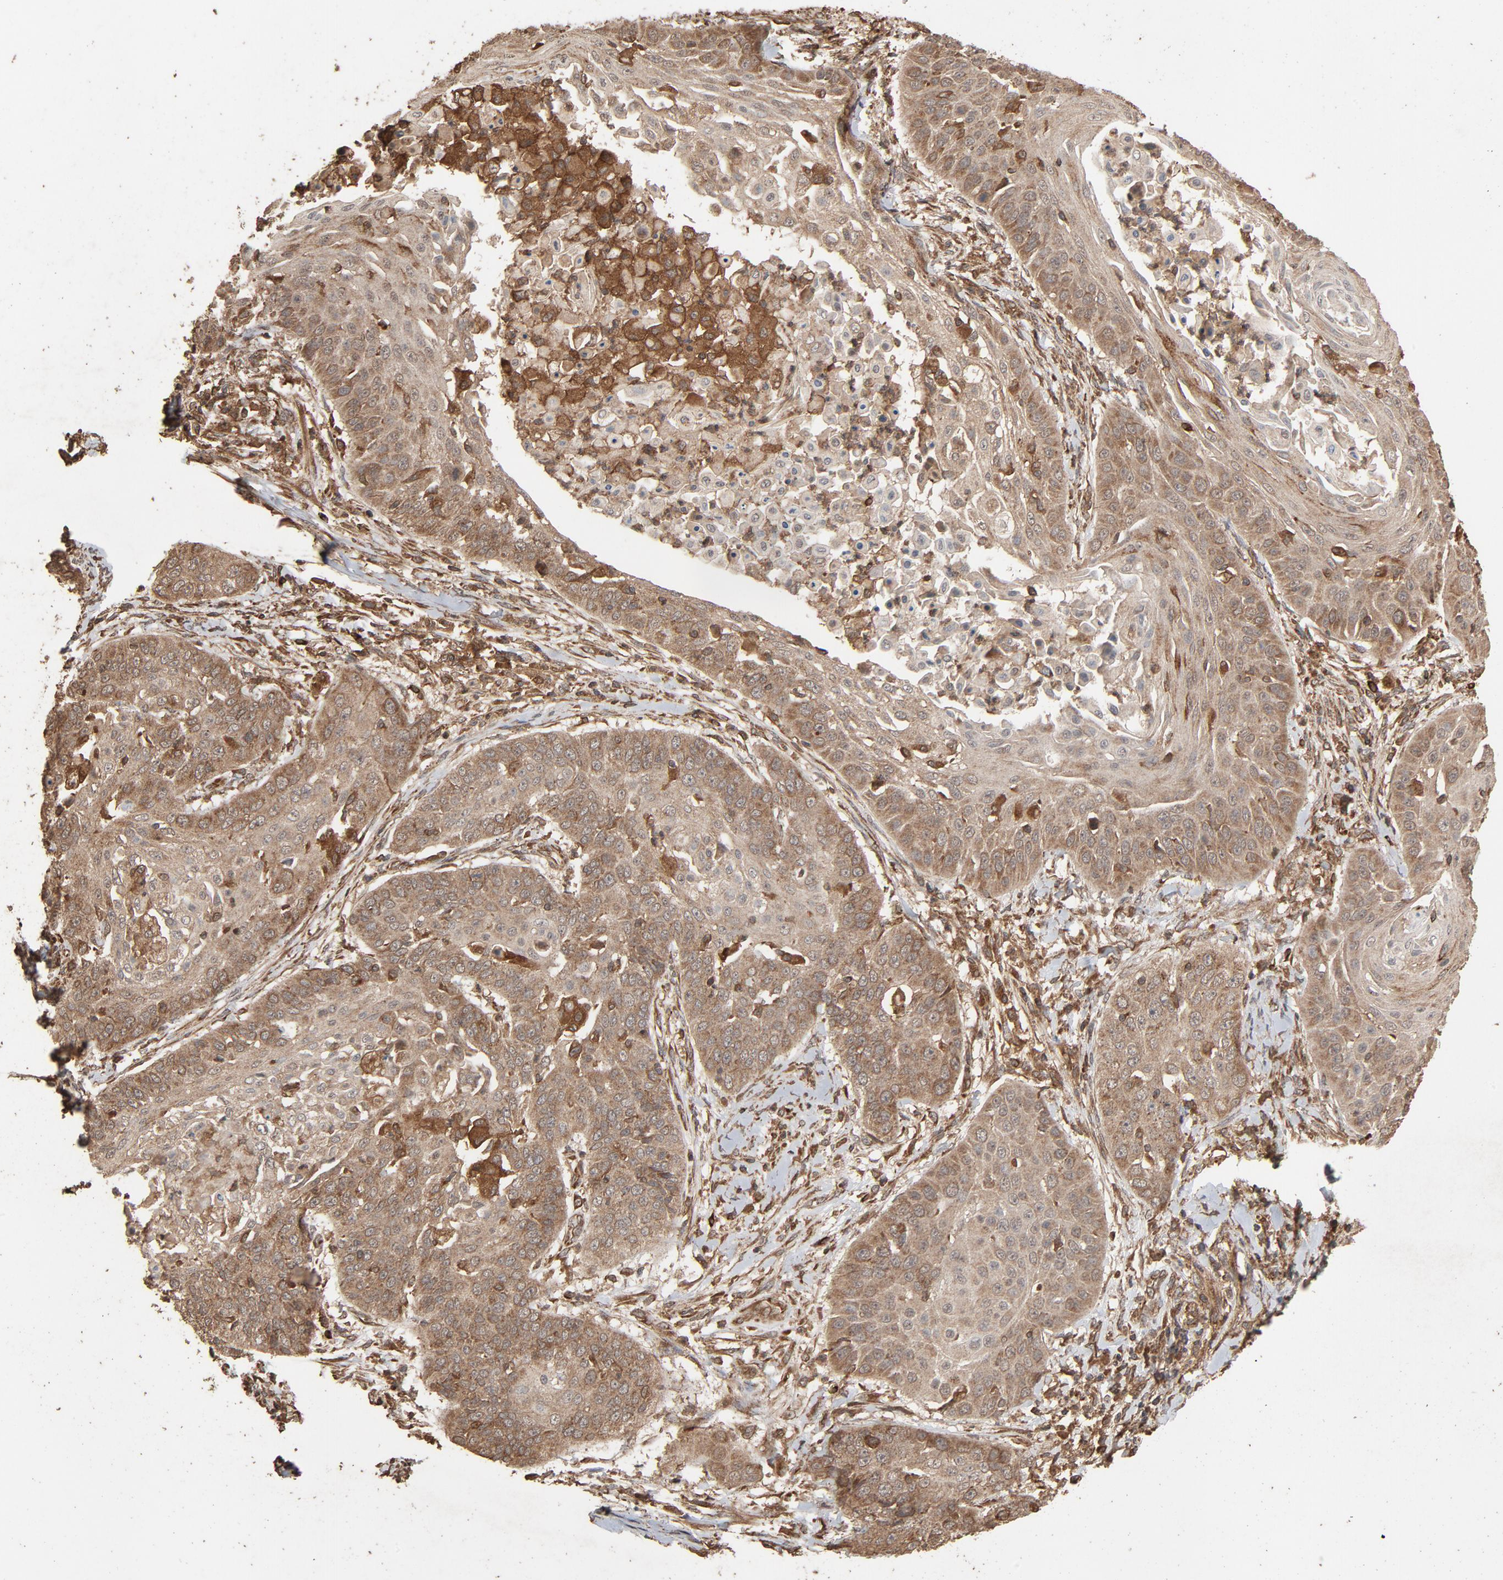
{"staining": {"intensity": "moderate", "quantity": "25%-75%", "location": "cytoplasmic/membranous"}, "tissue": "cervical cancer", "cell_type": "Tumor cells", "image_type": "cancer", "snomed": [{"axis": "morphology", "description": "Squamous cell carcinoma, NOS"}, {"axis": "topography", "description": "Cervix"}], "caption": "Brown immunohistochemical staining in cervical cancer shows moderate cytoplasmic/membranous positivity in approximately 25%-75% of tumor cells. The staining was performed using DAB to visualize the protein expression in brown, while the nuclei were stained in blue with hematoxylin (Magnification: 20x).", "gene": "RPS6KA6", "patient": {"sex": "female", "age": 64}}